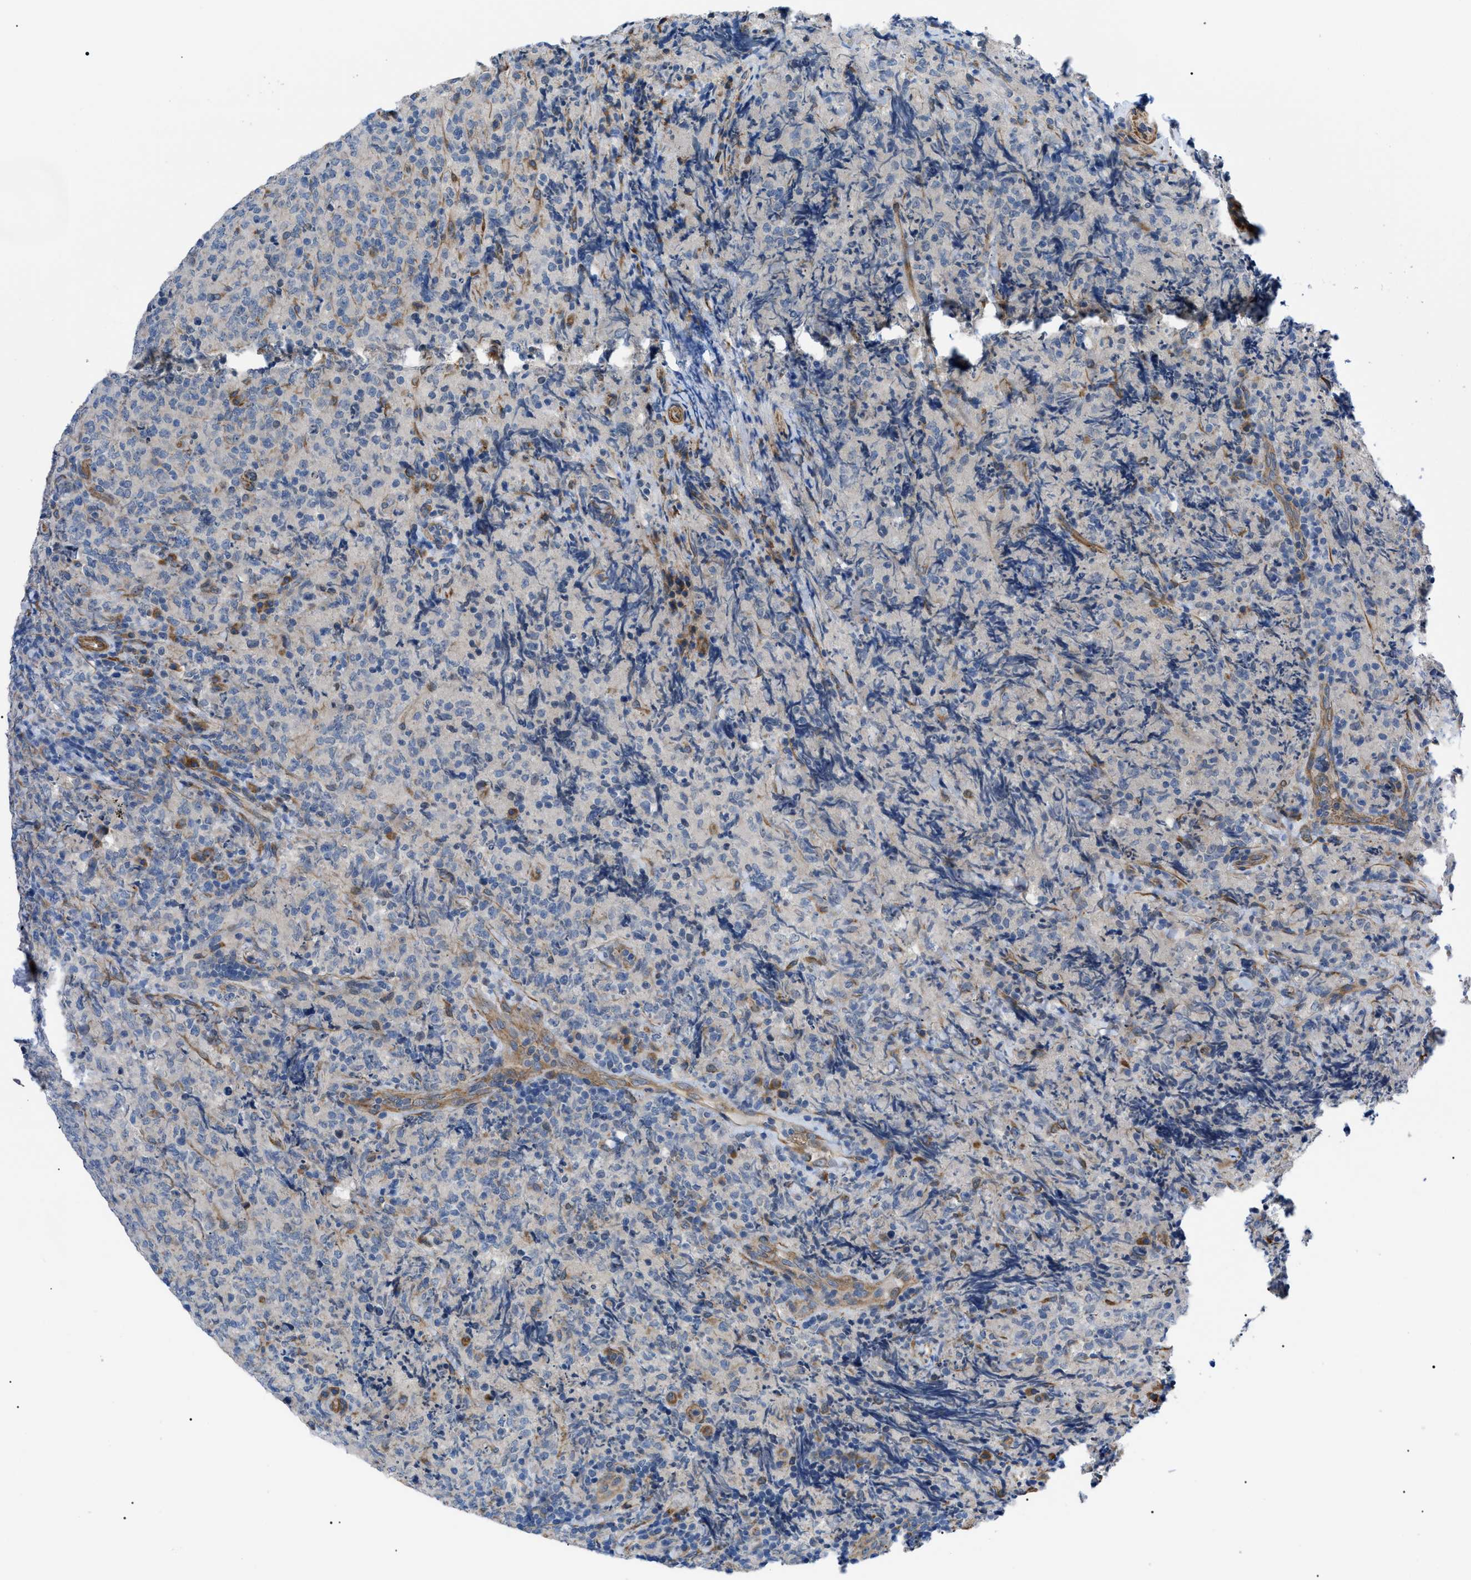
{"staining": {"intensity": "negative", "quantity": "none", "location": "none"}, "tissue": "lymphoma", "cell_type": "Tumor cells", "image_type": "cancer", "snomed": [{"axis": "morphology", "description": "Malignant lymphoma, non-Hodgkin's type, High grade"}, {"axis": "topography", "description": "Tonsil"}], "caption": "Immunohistochemistry histopathology image of human malignant lymphoma, non-Hodgkin's type (high-grade) stained for a protein (brown), which demonstrates no staining in tumor cells.", "gene": "MYO10", "patient": {"sex": "female", "age": 36}}